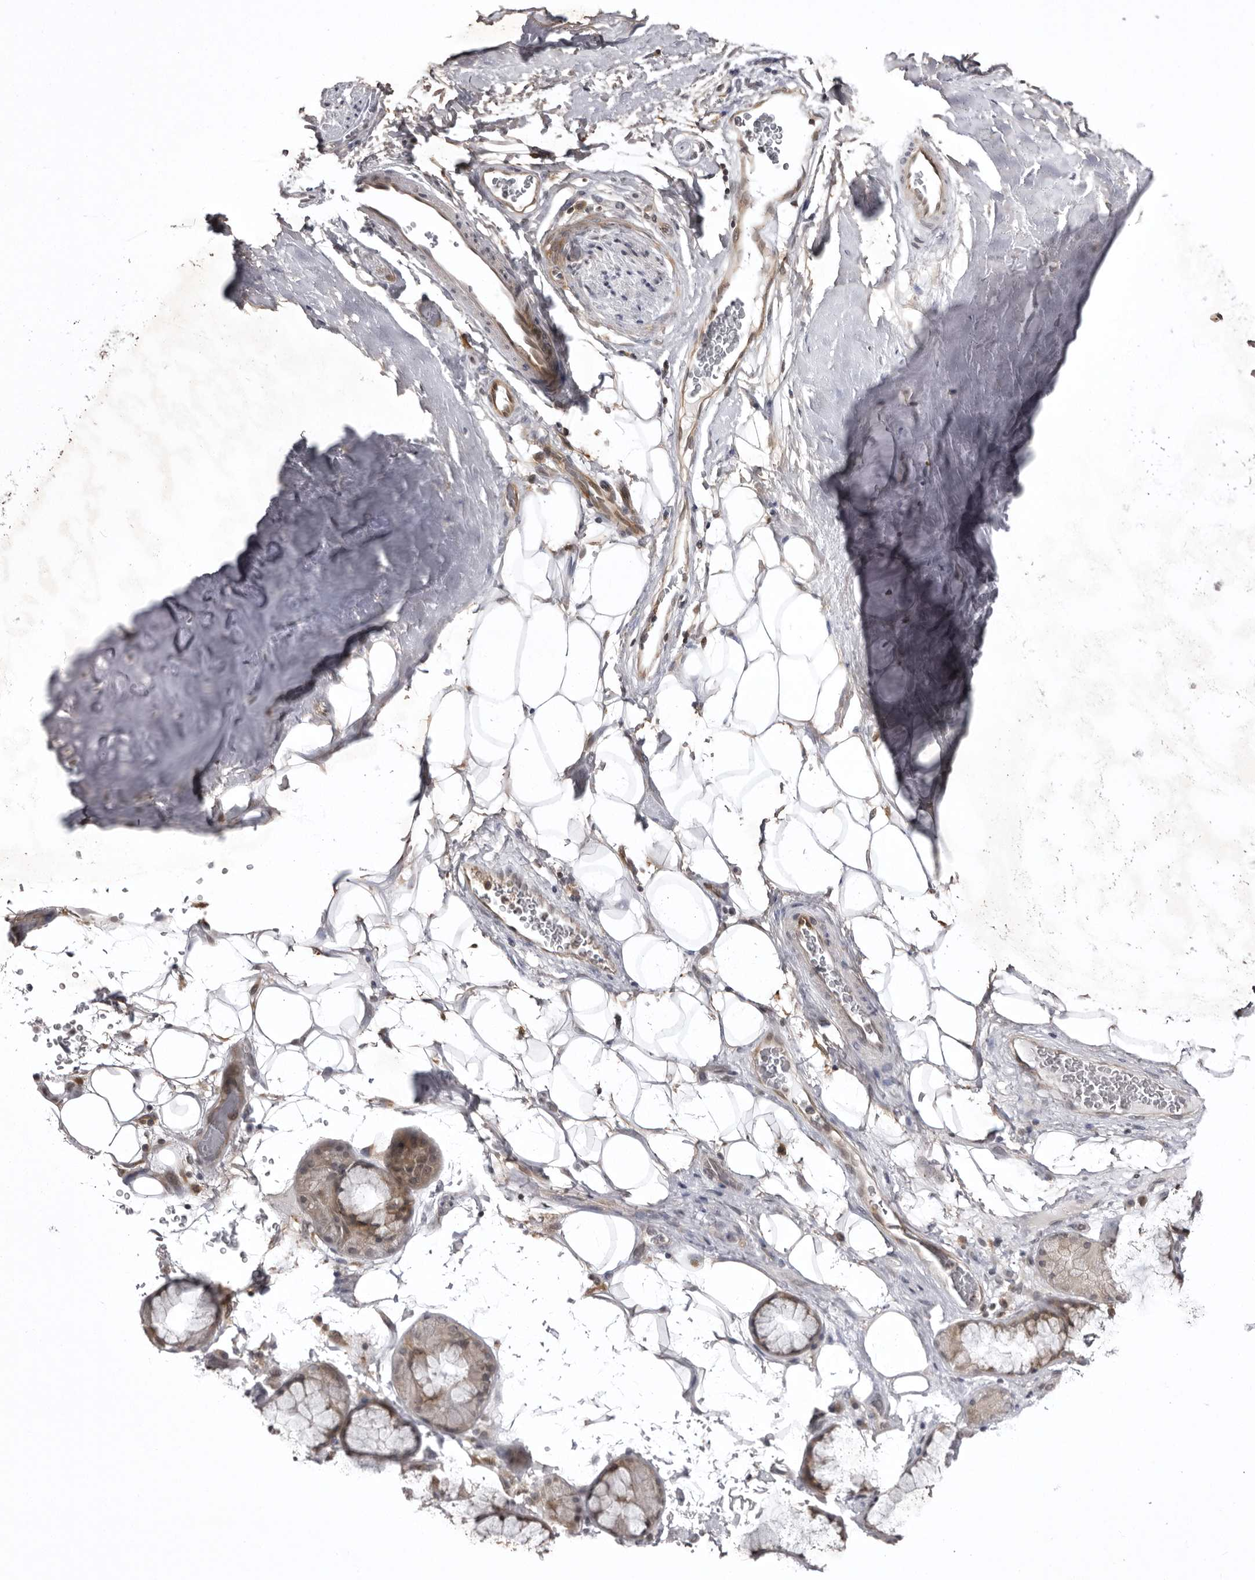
{"staining": {"intensity": "negative", "quantity": "none", "location": "none"}, "tissue": "adipose tissue", "cell_type": "Adipocytes", "image_type": "normal", "snomed": [{"axis": "morphology", "description": "Normal tissue, NOS"}, {"axis": "topography", "description": "Cartilage tissue"}], "caption": "This histopathology image is of benign adipose tissue stained with IHC to label a protein in brown with the nuclei are counter-stained blue. There is no positivity in adipocytes. Nuclei are stained in blue.", "gene": "USP43", "patient": {"sex": "female", "age": 63}}